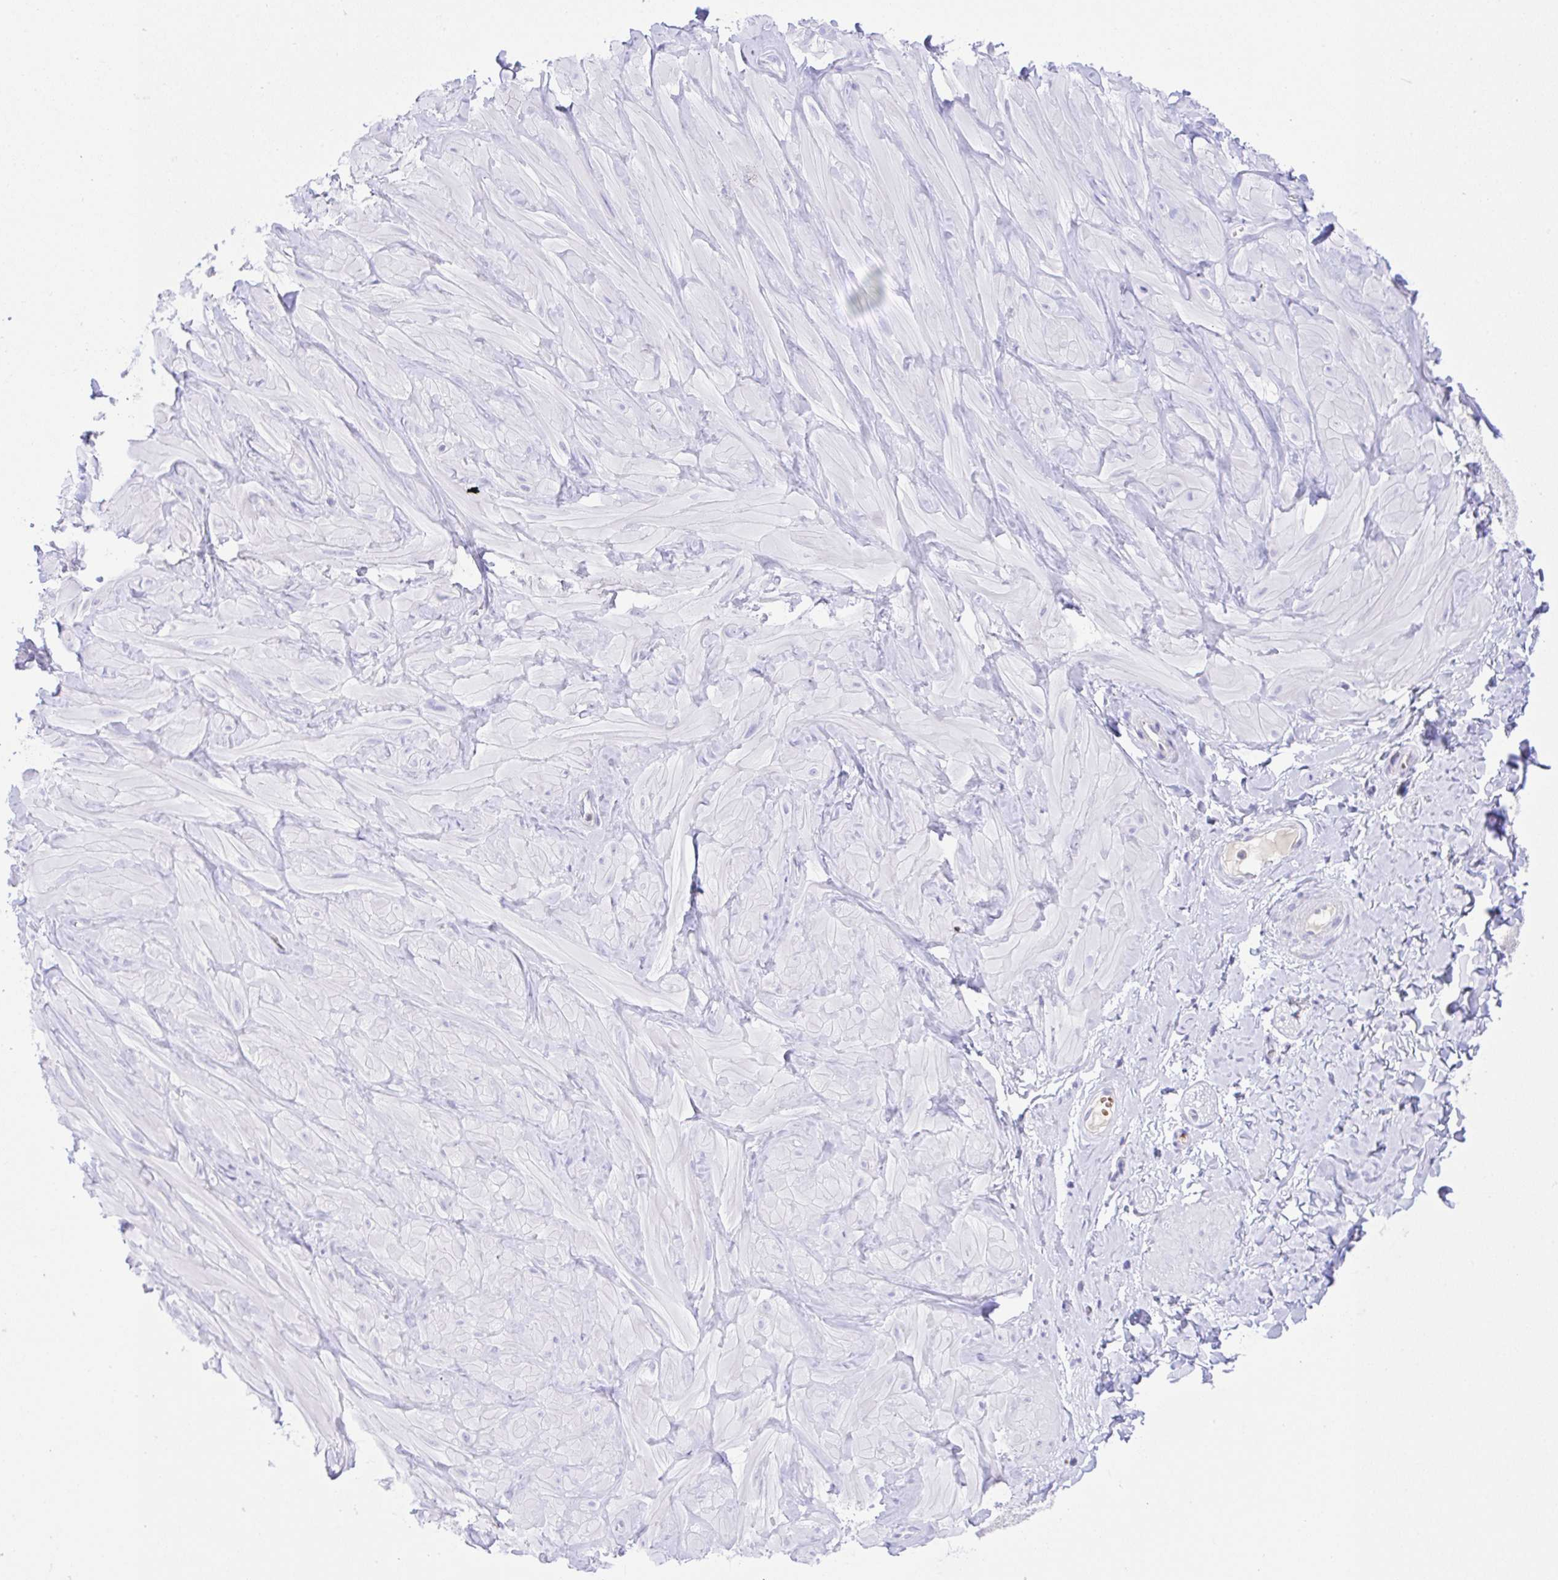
{"staining": {"intensity": "negative", "quantity": "none", "location": "none"}, "tissue": "adipose tissue", "cell_type": "Adipocytes", "image_type": "normal", "snomed": [{"axis": "morphology", "description": "Normal tissue, NOS"}, {"axis": "topography", "description": "Soft tissue"}, {"axis": "topography", "description": "Adipose tissue"}, {"axis": "topography", "description": "Vascular tissue"}, {"axis": "topography", "description": "Peripheral nerve tissue"}], "caption": "Immunohistochemistry micrograph of unremarkable adipose tissue: adipose tissue stained with DAB (3,3'-diaminobenzidine) exhibits no significant protein positivity in adipocytes. Brightfield microscopy of immunohistochemistry stained with DAB (brown) and hematoxylin (blue), captured at high magnification.", "gene": "ZNF221", "patient": {"sex": "male", "age": 29}}